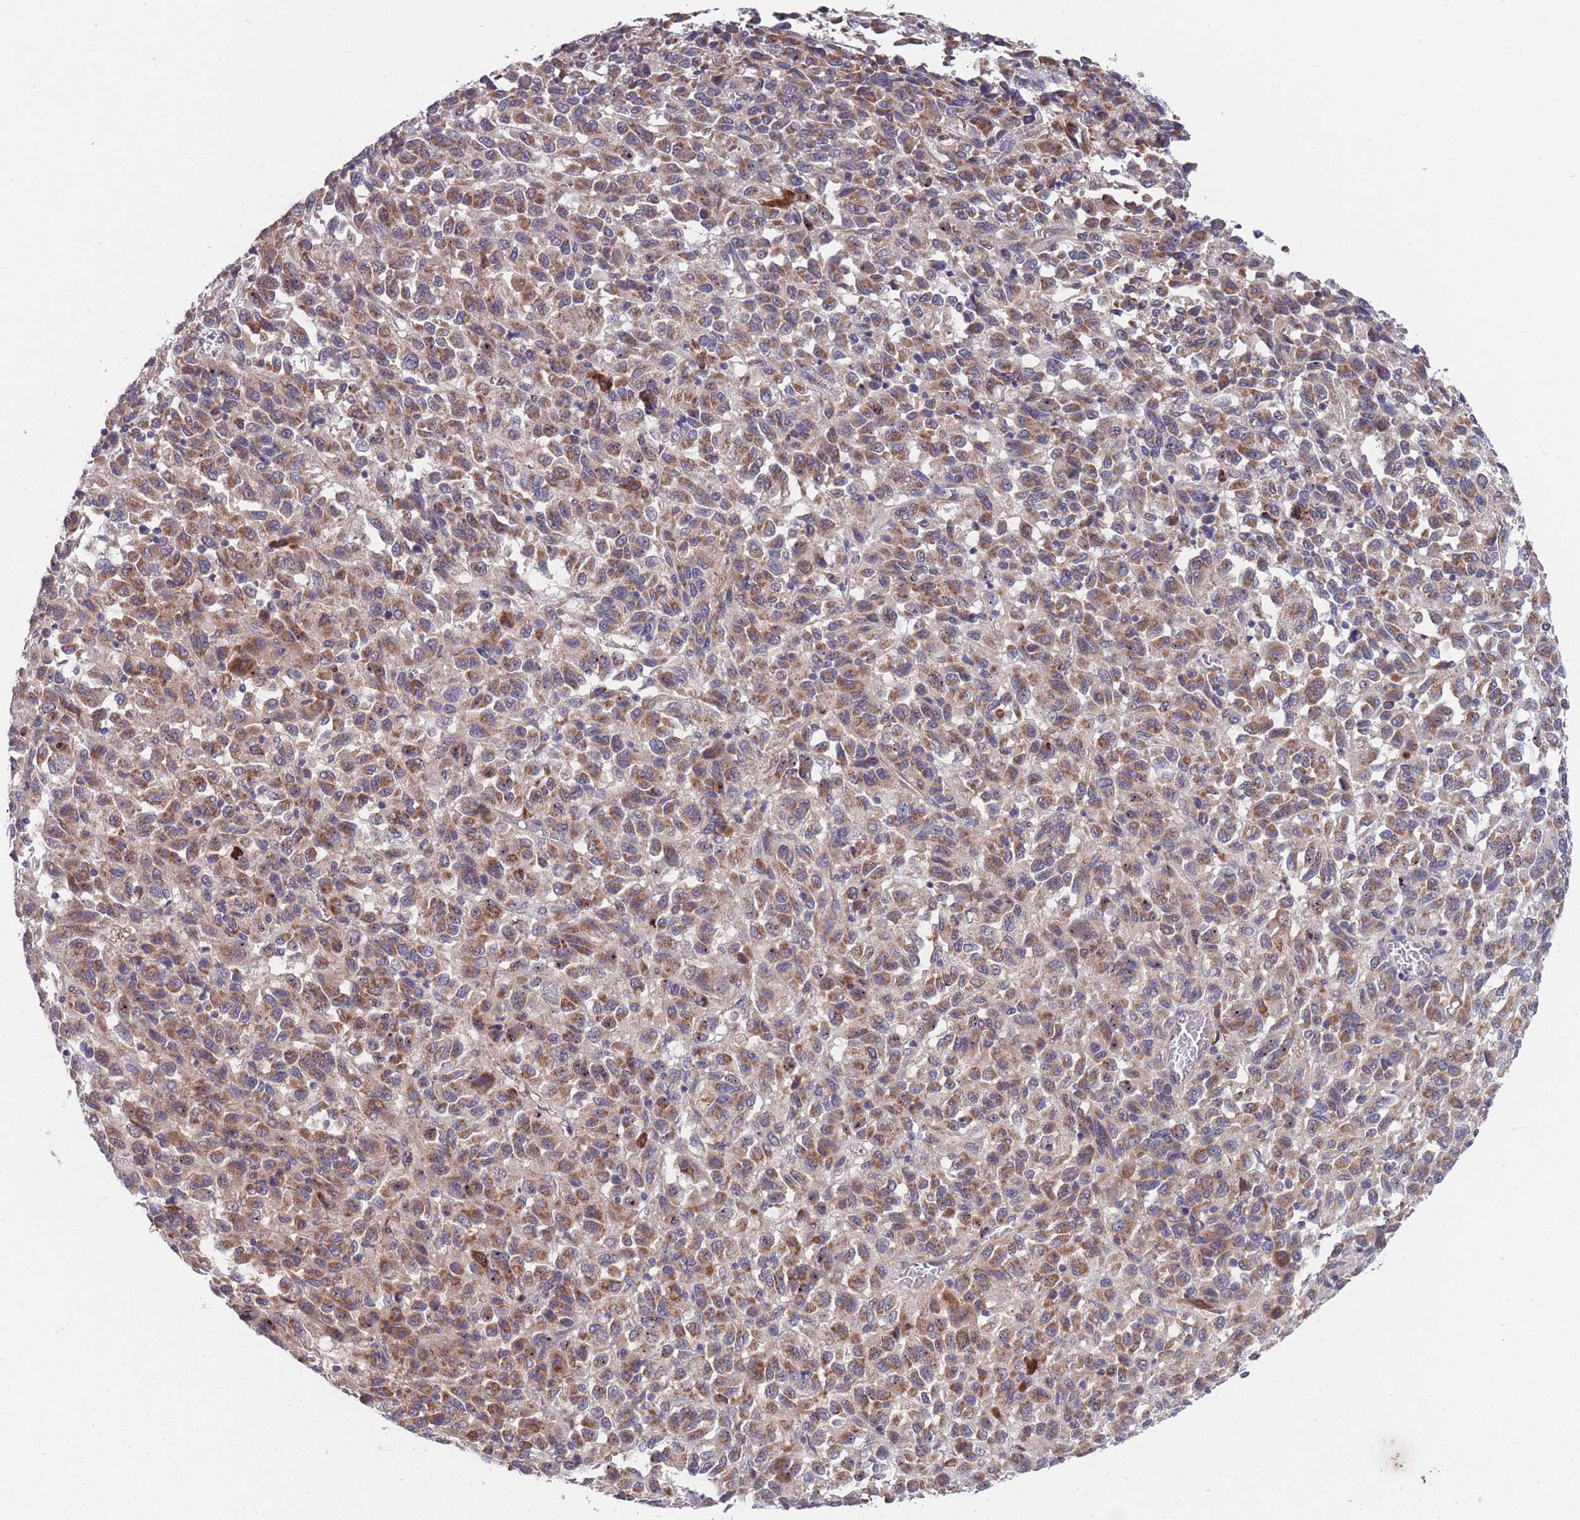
{"staining": {"intensity": "moderate", "quantity": ">75%", "location": "cytoplasmic/membranous"}, "tissue": "melanoma", "cell_type": "Tumor cells", "image_type": "cancer", "snomed": [{"axis": "morphology", "description": "Malignant melanoma, Metastatic site"}, {"axis": "topography", "description": "Lung"}], "caption": "Protein staining reveals moderate cytoplasmic/membranous positivity in approximately >75% of tumor cells in malignant melanoma (metastatic site).", "gene": "STIM2", "patient": {"sex": "male", "age": 64}}